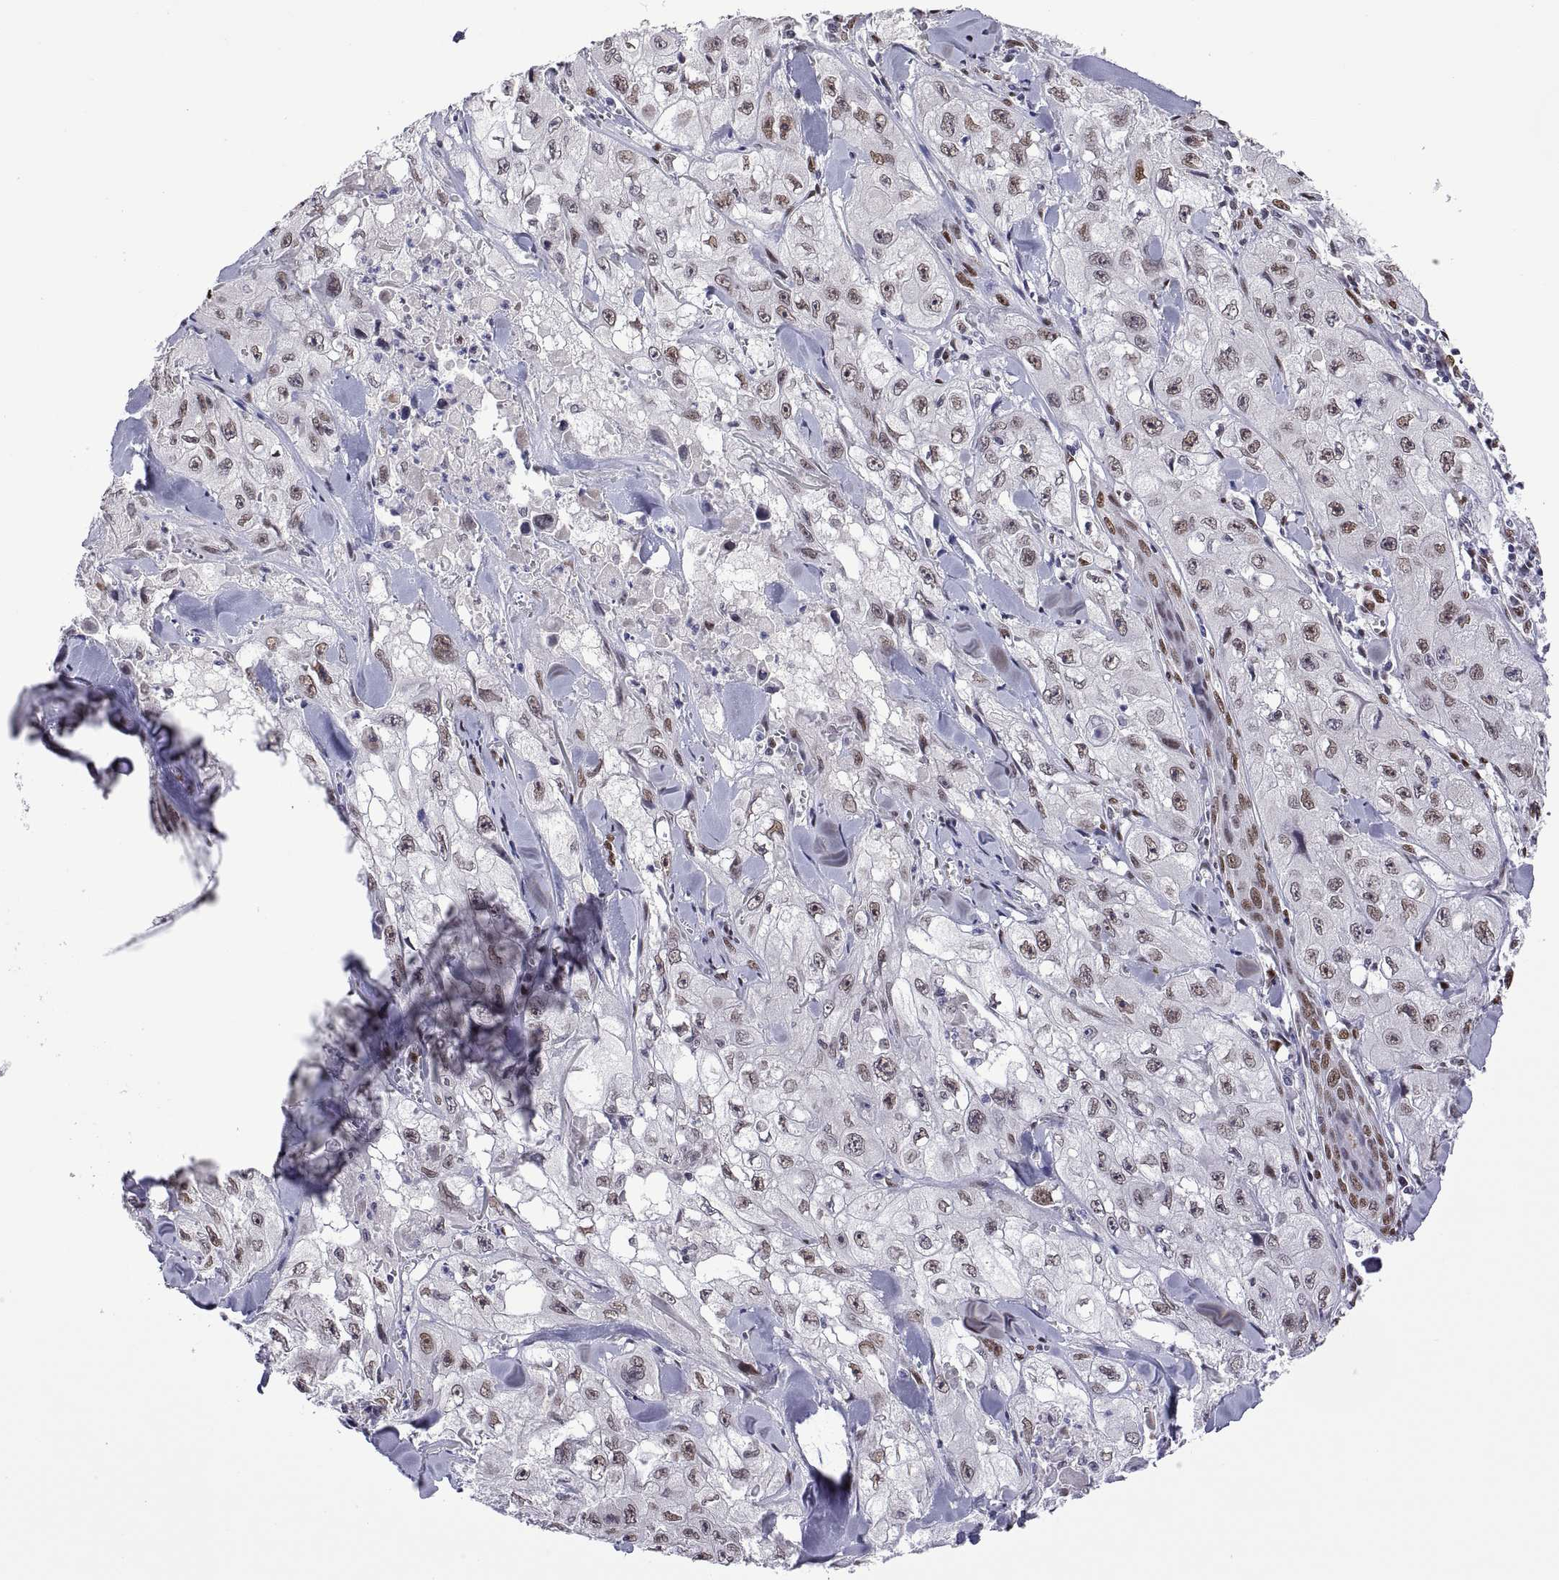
{"staining": {"intensity": "weak", "quantity": ">75%", "location": "nuclear"}, "tissue": "skin cancer", "cell_type": "Tumor cells", "image_type": "cancer", "snomed": [{"axis": "morphology", "description": "Squamous cell carcinoma, NOS"}, {"axis": "topography", "description": "Skin"}, {"axis": "topography", "description": "Subcutis"}], "caption": "This image shows IHC staining of human skin squamous cell carcinoma, with low weak nuclear positivity in approximately >75% of tumor cells.", "gene": "NR4A1", "patient": {"sex": "male", "age": 73}}